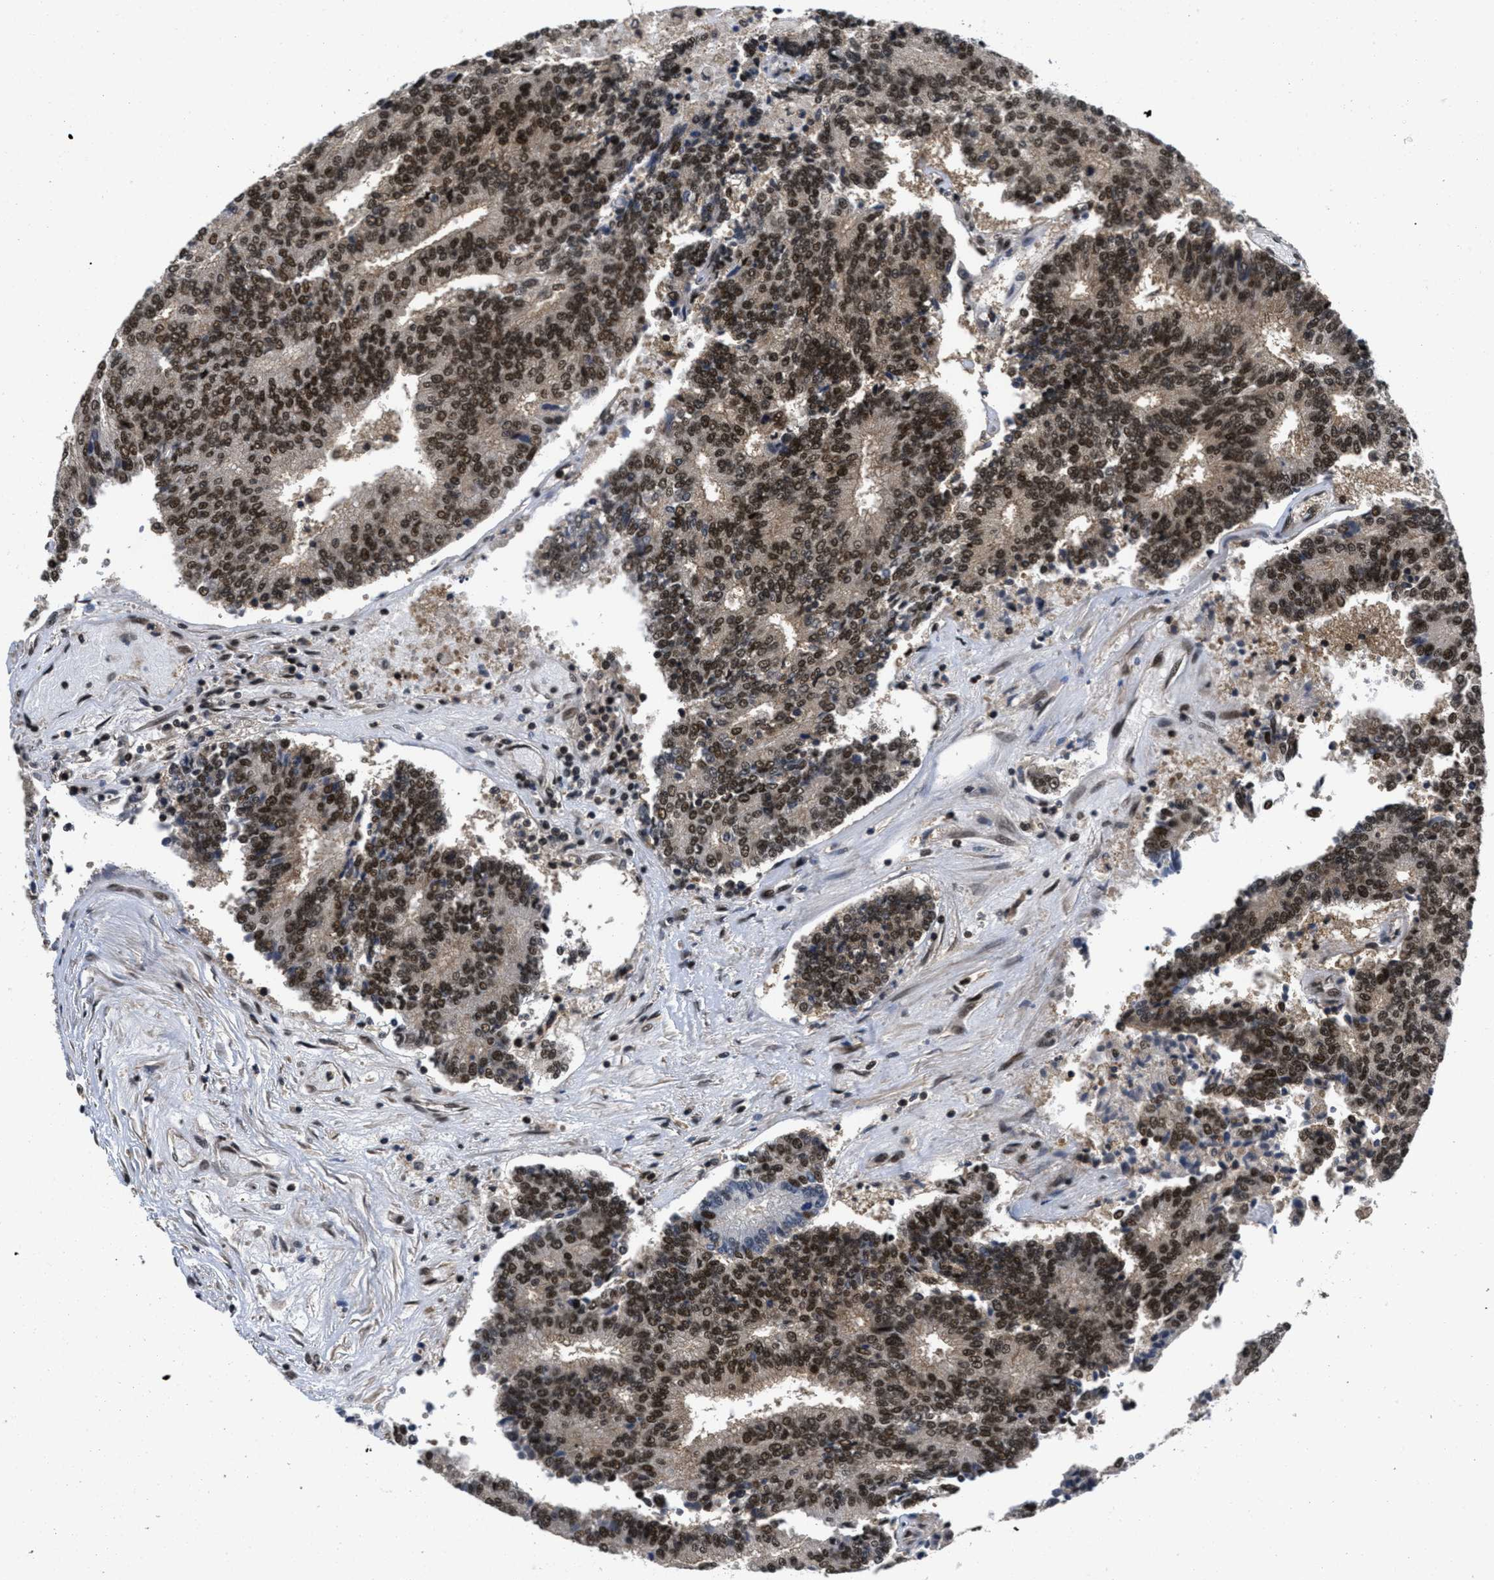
{"staining": {"intensity": "strong", "quantity": ">75%", "location": "cytoplasmic/membranous,nuclear"}, "tissue": "prostate cancer", "cell_type": "Tumor cells", "image_type": "cancer", "snomed": [{"axis": "morphology", "description": "Normal tissue, NOS"}, {"axis": "morphology", "description": "Adenocarcinoma, High grade"}, {"axis": "topography", "description": "Prostate"}, {"axis": "topography", "description": "Seminal veicle"}], "caption": "A high-resolution micrograph shows immunohistochemistry staining of prostate high-grade adenocarcinoma, which exhibits strong cytoplasmic/membranous and nuclear staining in approximately >75% of tumor cells.", "gene": "CUL4B", "patient": {"sex": "male", "age": 55}}